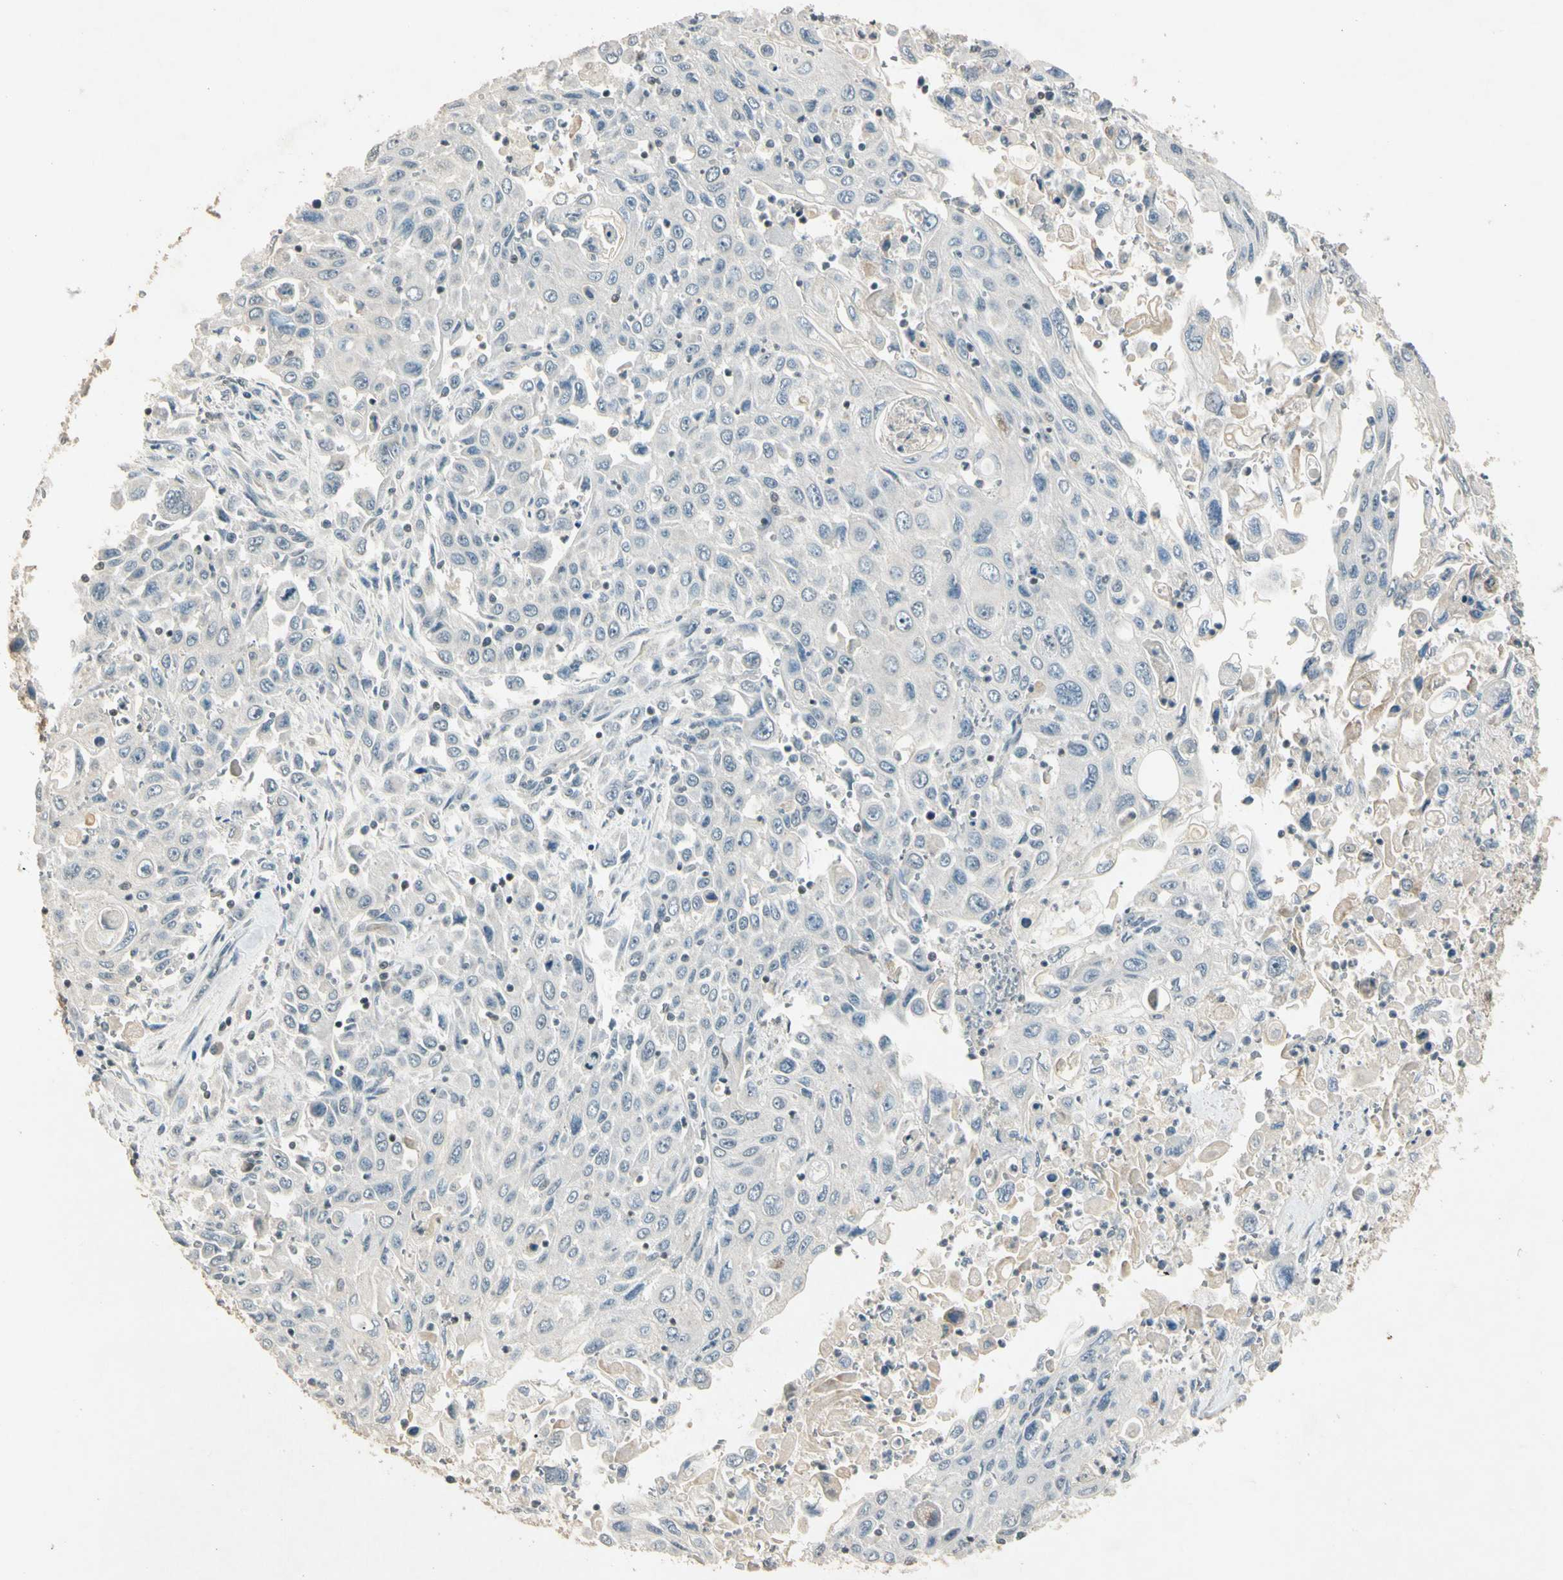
{"staining": {"intensity": "negative", "quantity": "none", "location": "none"}, "tissue": "pancreatic cancer", "cell_type": "Tumor cells", "image_type": "cancer", "snomed": [{"axis": "morphology", "description": "Adenocarcinoma, NOS"}, {"axis": "topography", "description": "Pancreas"}], "caption": "Immunohistochemical staining of pancreatic cancer reveals no significant expression in tumor cells.", "gene": "ZBTB4", "patient": {"sex": "male", "age": 70}}